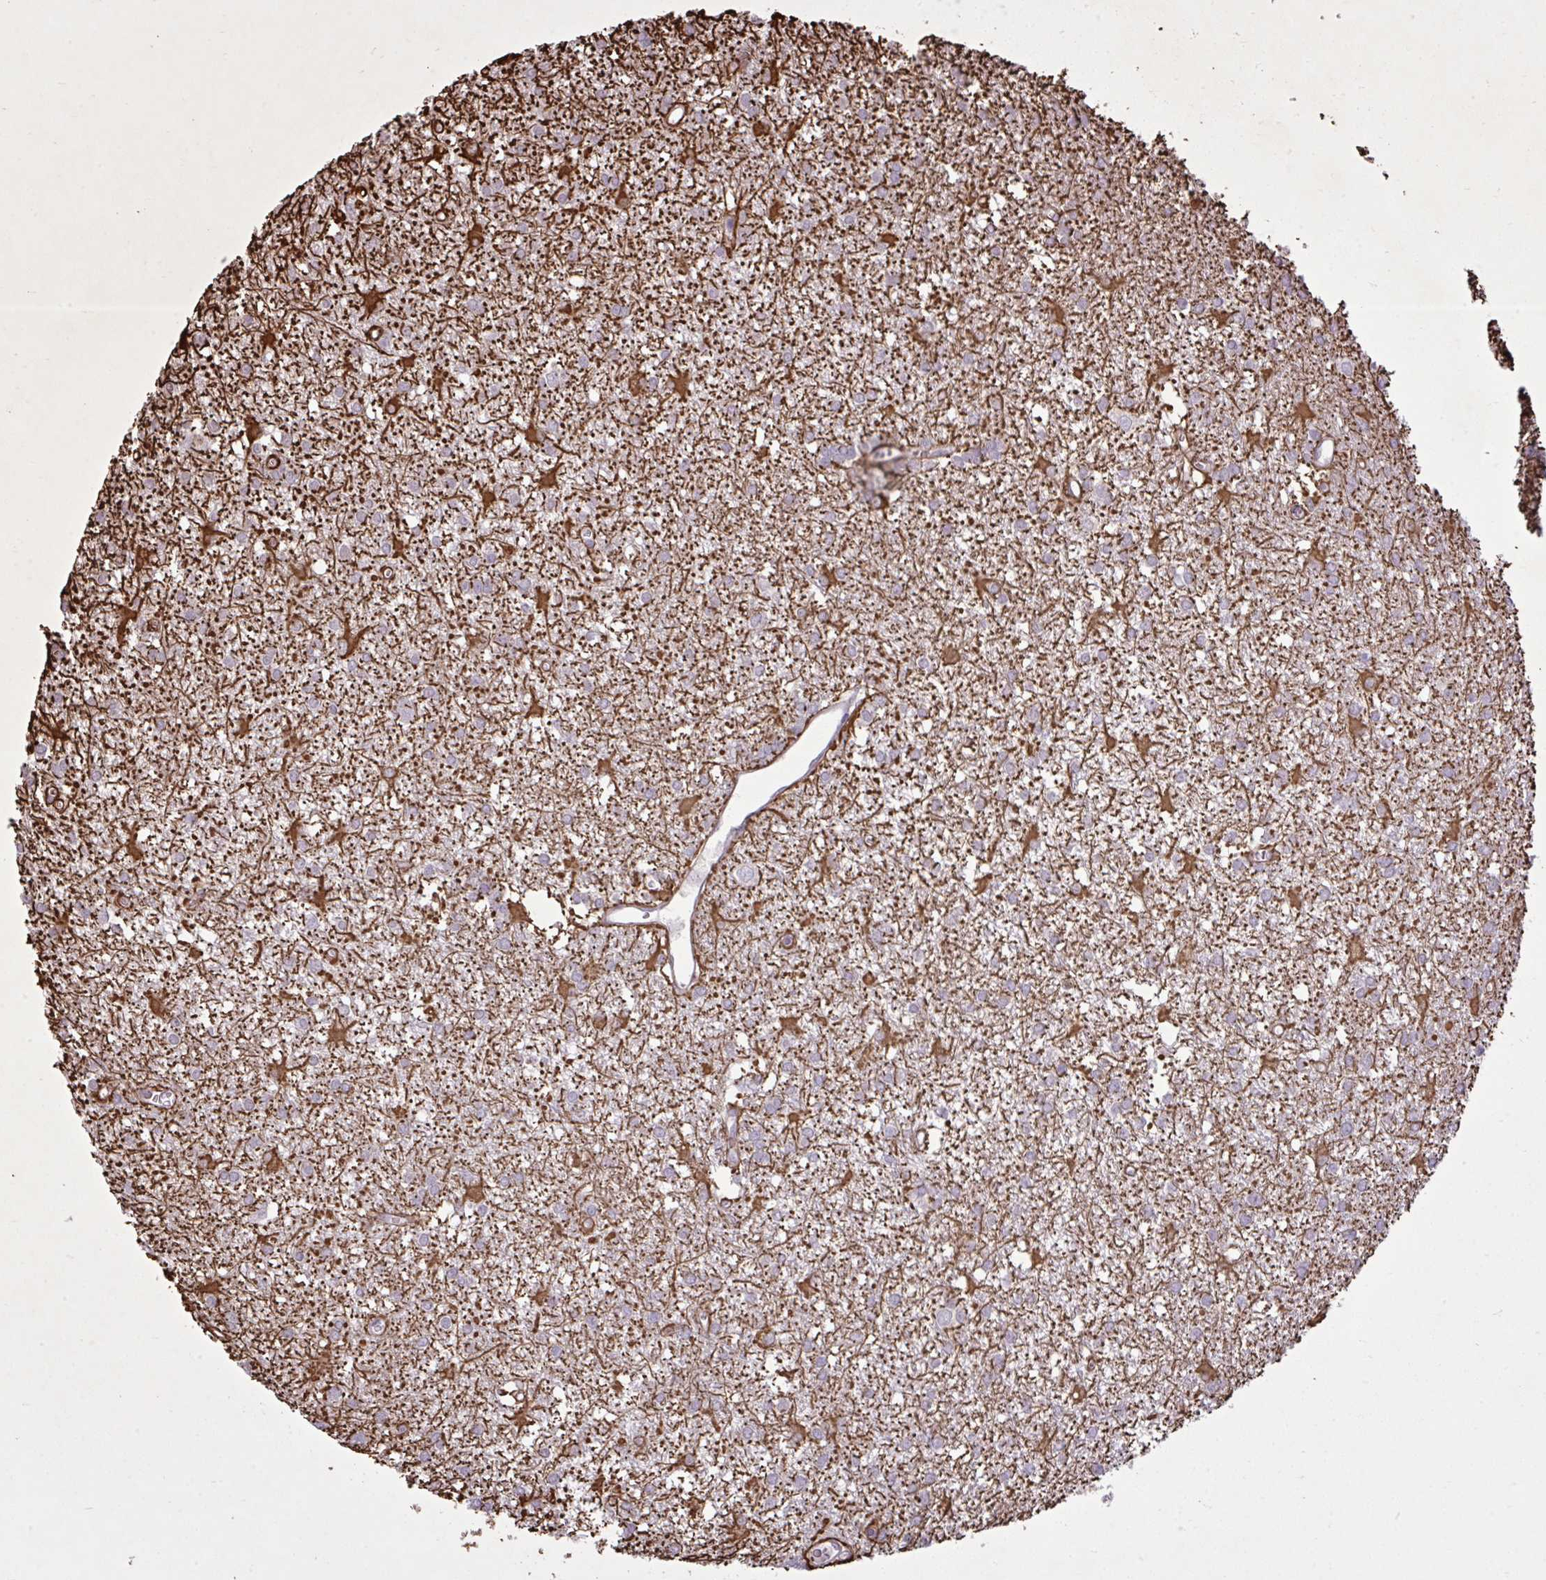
{"staining": {"intensity": "negative", "quantity": "none", "location": "none"}, "tissue": "glioma", "cell_type": "Tumor cells", "image_type": "cancer", "snomed": [{"axis": "morphology", "description": "Glioma, malignant, High grade"}, {"axis": "topography", "description": "Brain"}], "caption": "Immunohistochemistry photomicrograph of human glioma stained for a protein (brown), which displays no staining in tumor cells.", "gene": "CYP20A1", "patient": {"sex": "male", "age": 48}}